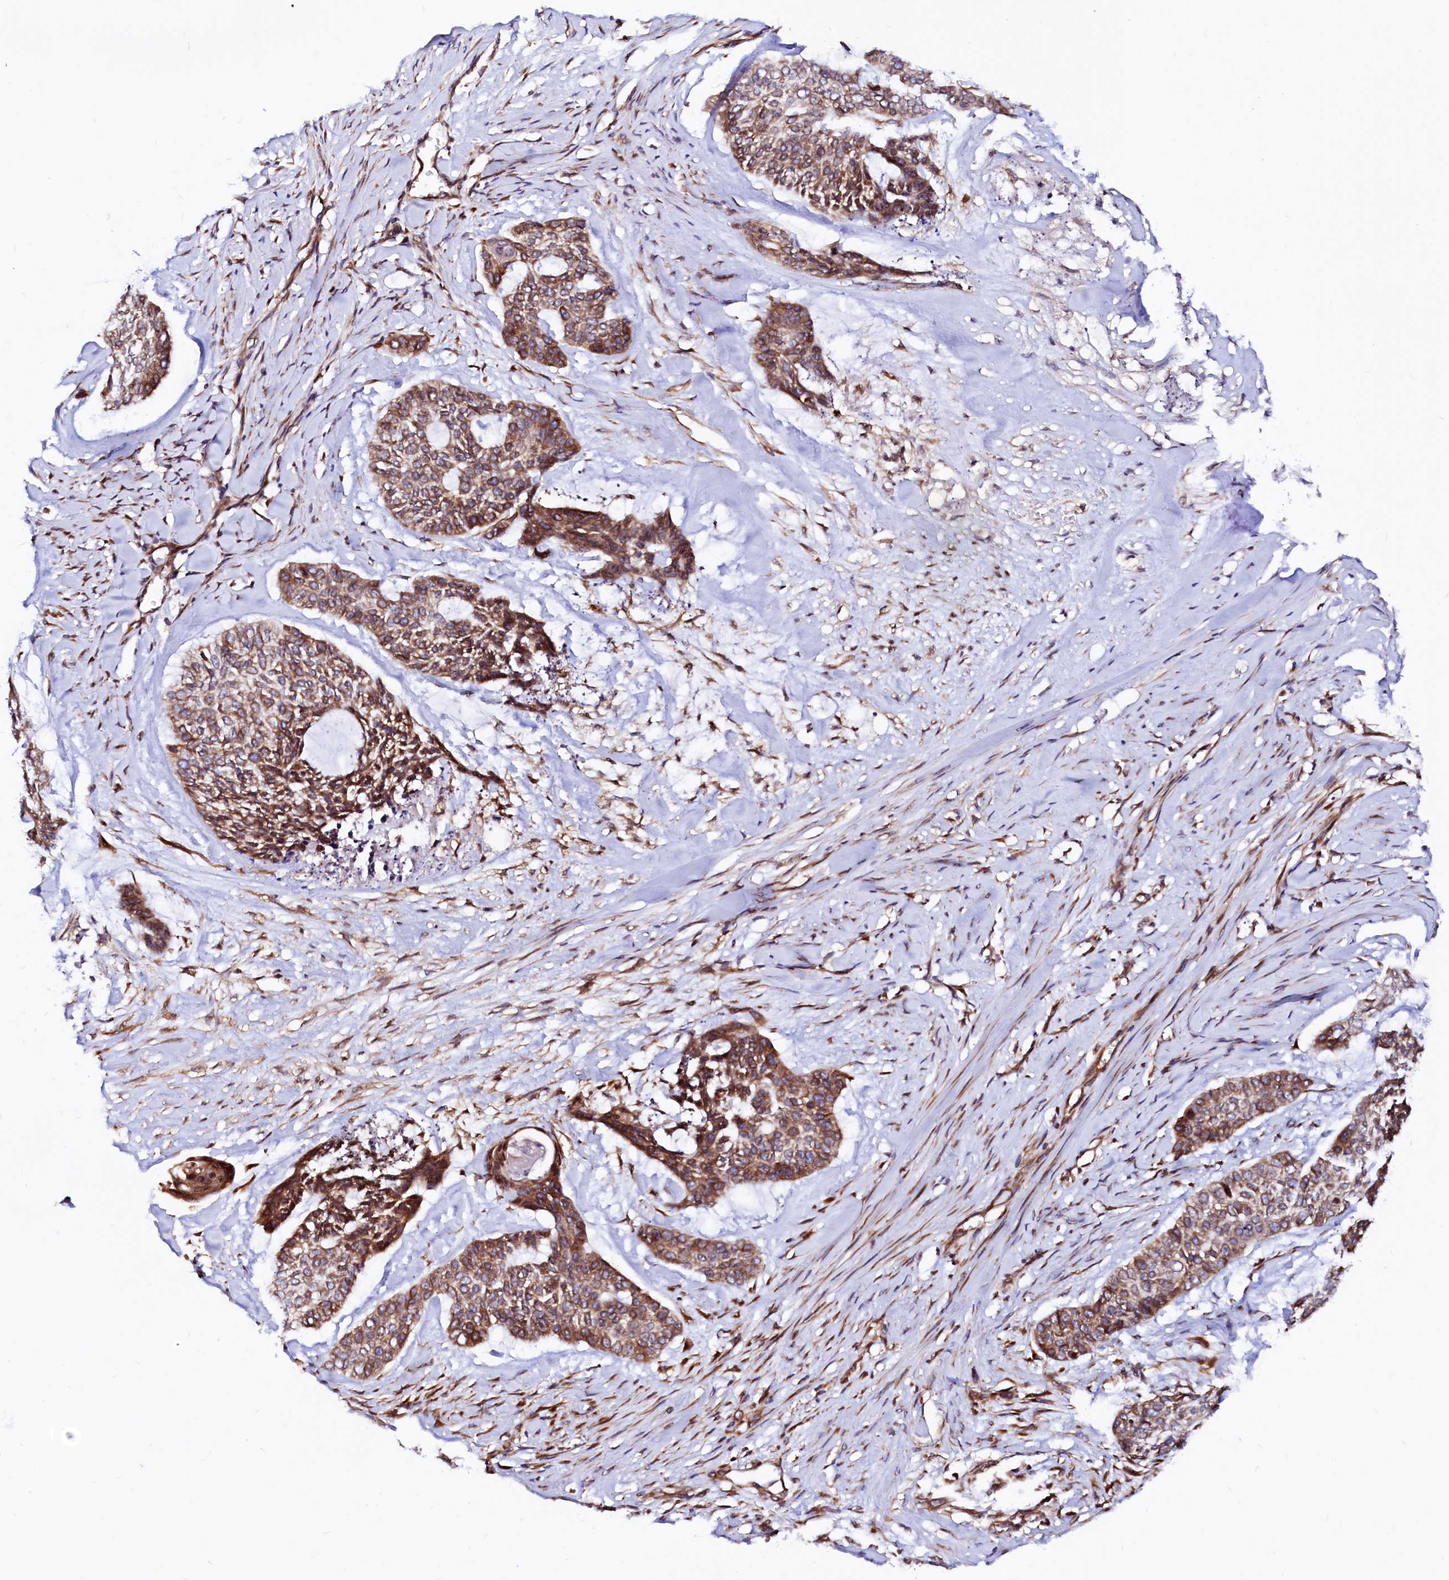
{"staining": {"intensity": "moderate", "quantity": ">75%", "location": "cytoplasmic/membranous"}, "tissue": "skin cancer", "cell_type": "Tumor cells", "image_type": "cancer", "snomed": [{"axis": "morphology", "description": "Basal cell carcinoma"}, {"axis": "topography", "description": "Skin"}], "caption": "Skin cancer stained for a protein reveals moderate cytoplasmic/membranous positivity in tumor cells.", "gene": "DERL1", "patient": {"sex": "female", "age": 64}}